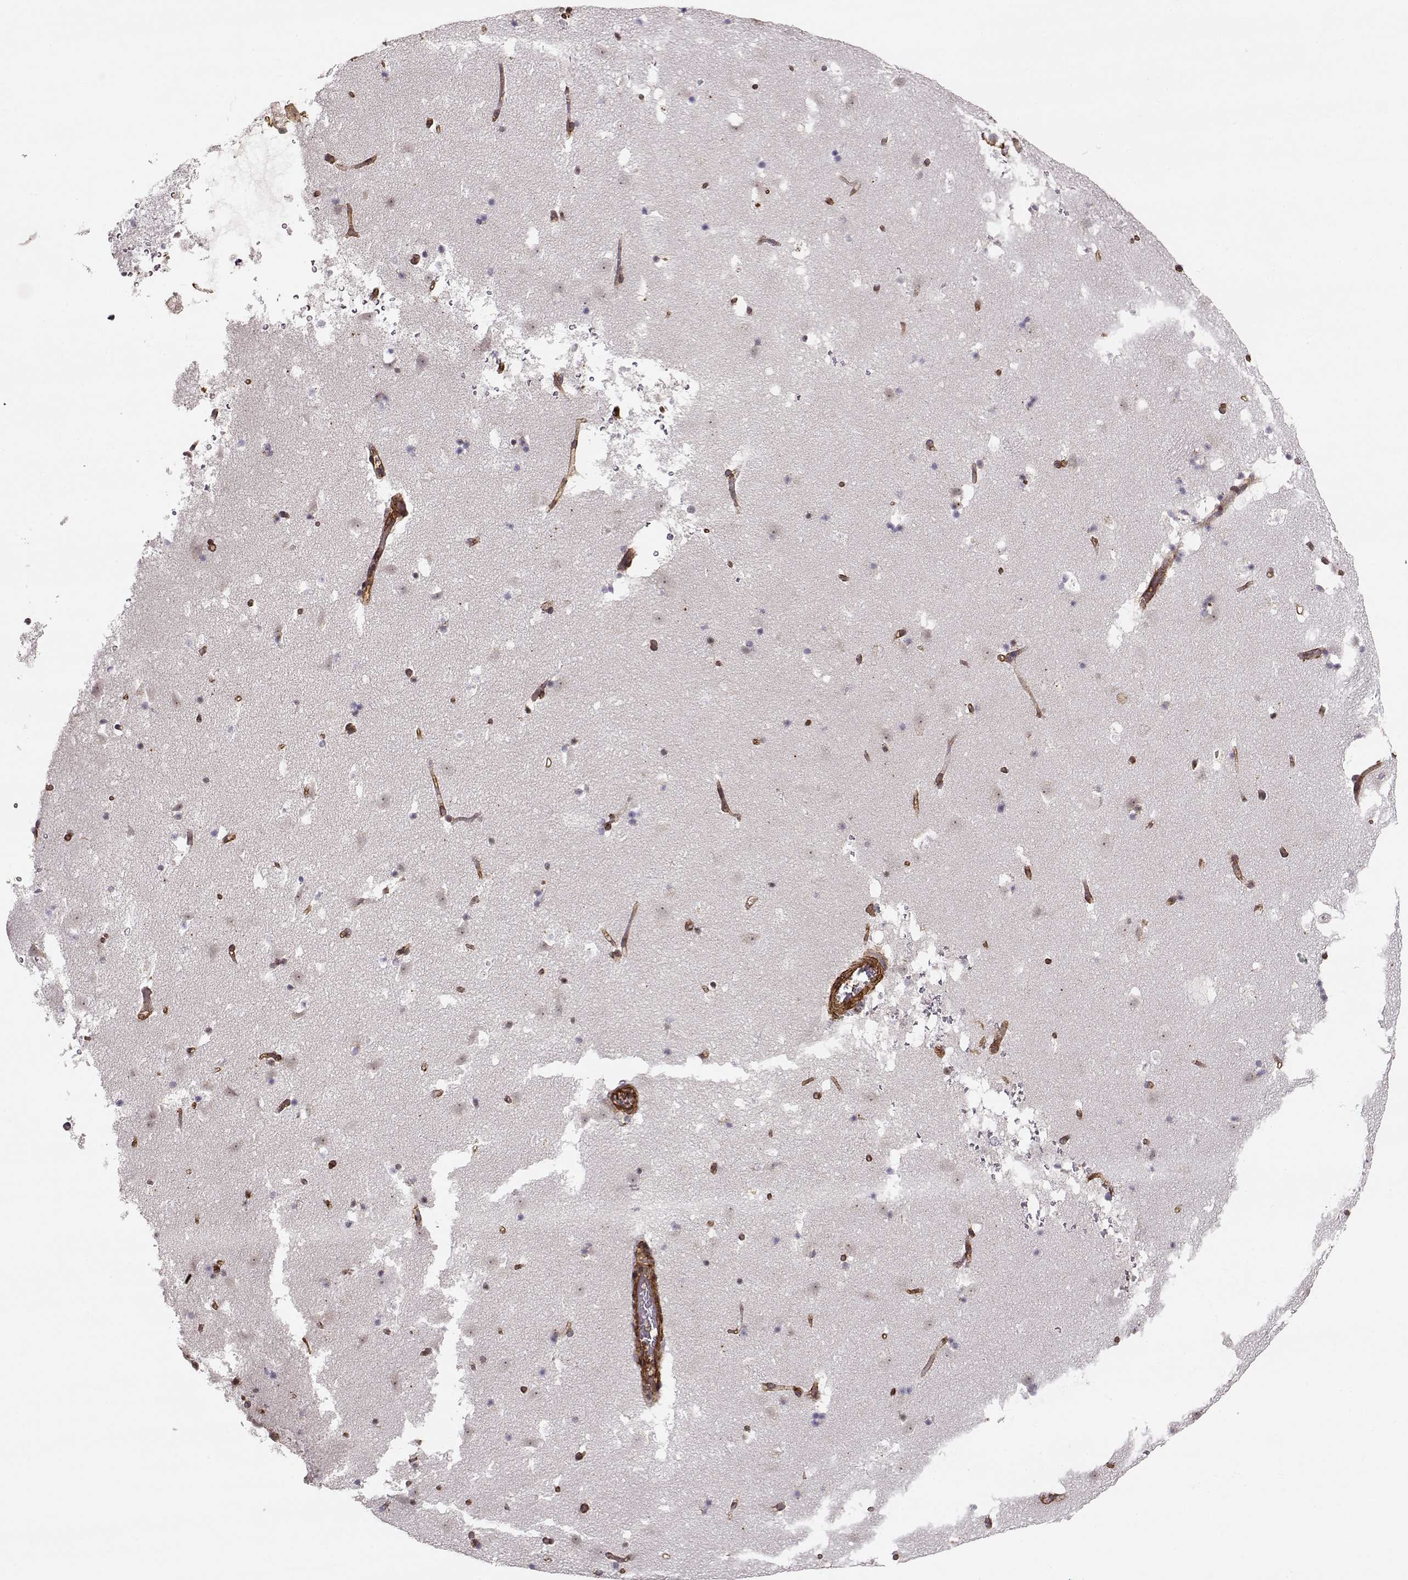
{"staining": {"intensity": "negative", "quantity": "none", "location": "none"}, "tissue": "caudate", "cell_type": "Glial cells", "image_type": "normal", "snomed": [{"axis": "morphology", "description": "Normal tissue, NOS"}, {"axis": "topography", "description": "Lateral ventricle wall"}], "caption": "The image reveals no significant expression in glial cells of caudate. (Immunohistochemistry, brightfield microscopy, high magnification).", "gene": "CIR1", "patient": {"sex": "female", "age": 42}}